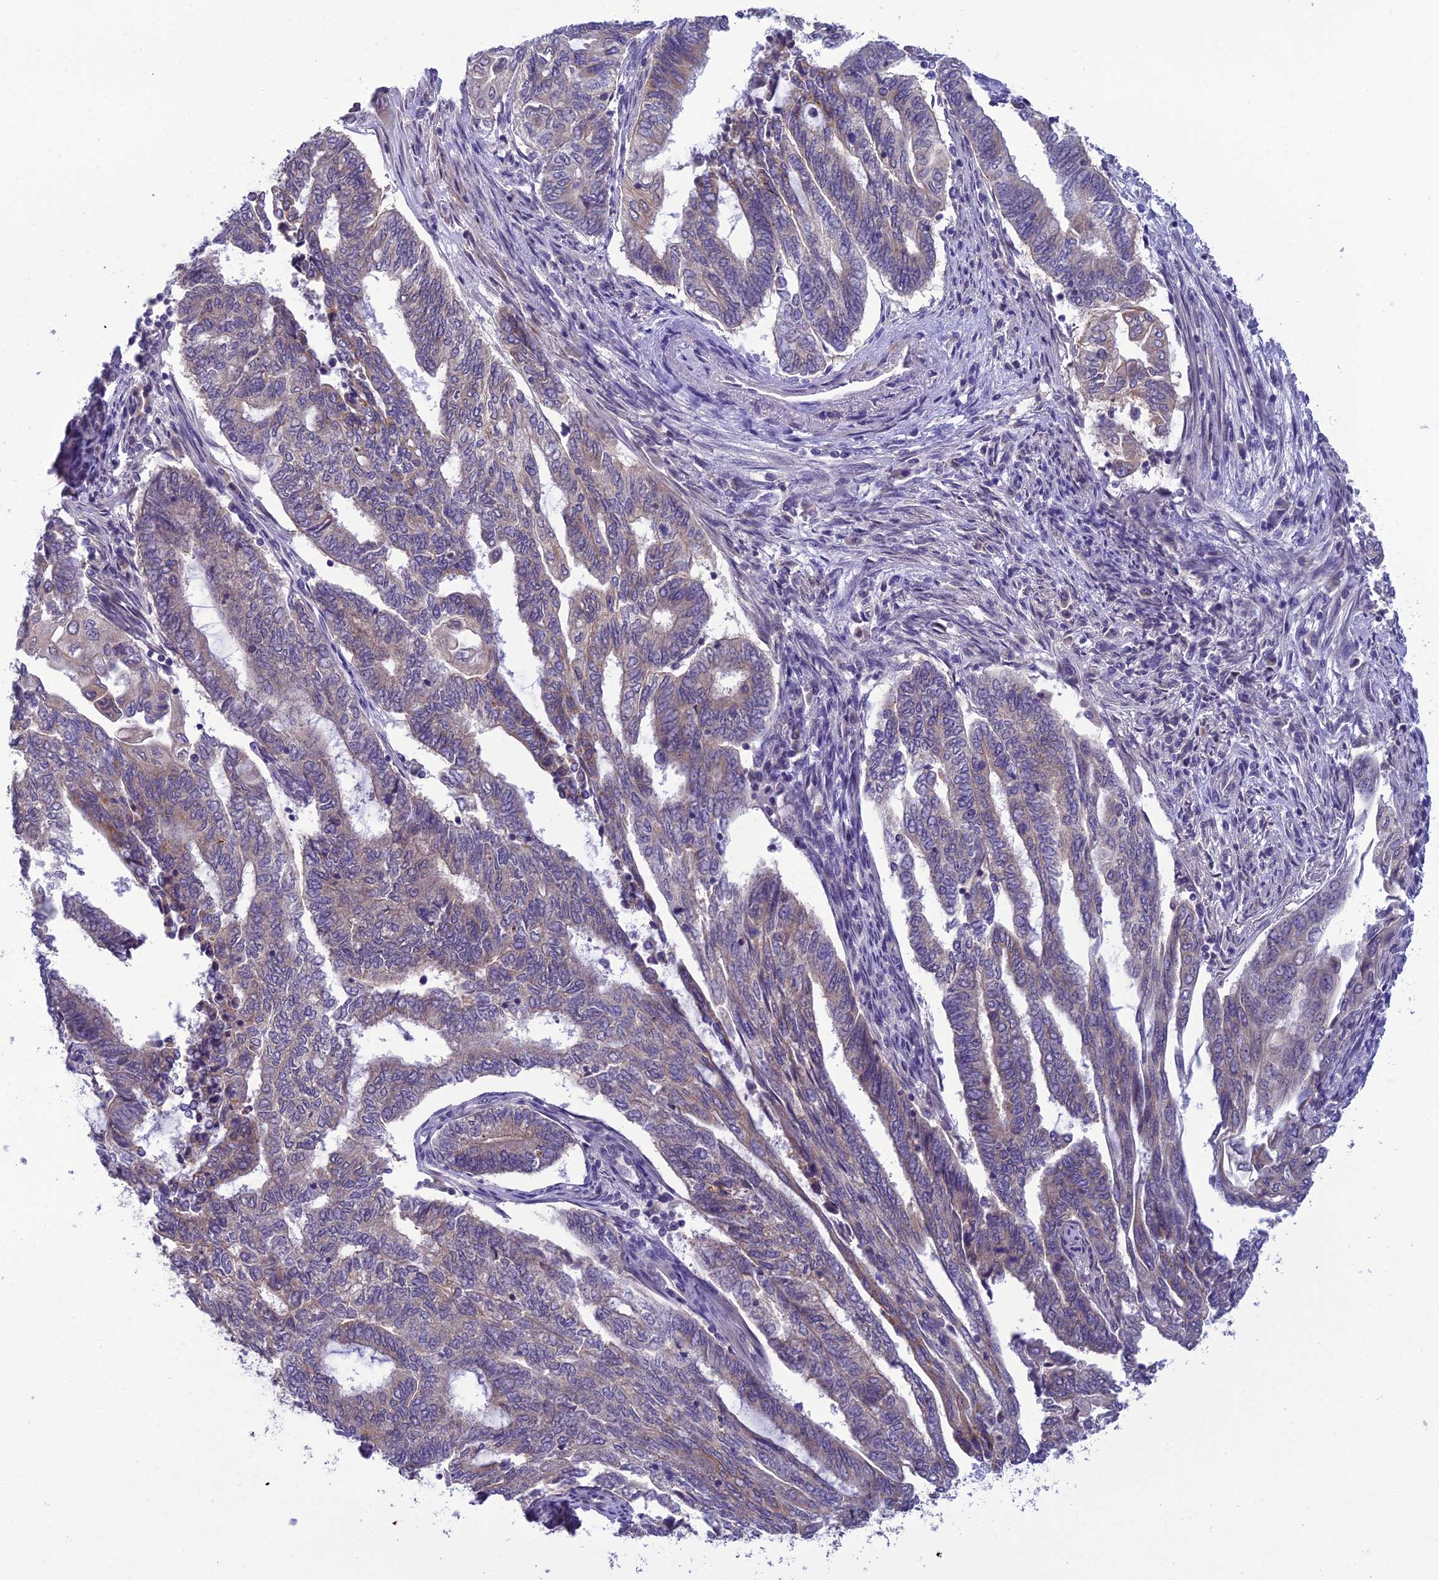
{"staining": {"intensity": "weak", "quantity": "25%-75%", "location": "cytoplasmic/membranous"}, "tissue": "endometrial cancer", "cell_type": "Tumor cells", "image_type": "cancer", "snomed": [{"axis": "morphology", "description": "Adenocarcinoma, NOS"}, {"axis": "topography", "description": "Uterus"}, {"axis": "topography", "description": "Endometrium"}], "caption": "Immunohistochemical staining of endometrial adenocarcinoma displays weak cytoplasmic/membranous protein staining in about 25%-75% of tumor cells. Immunohistochemistry (ihc) stains the protein in brown and the nuclei are stained blue.", "gene": "GOLPH3", "patient": {"sex": "female", "age": 70}}